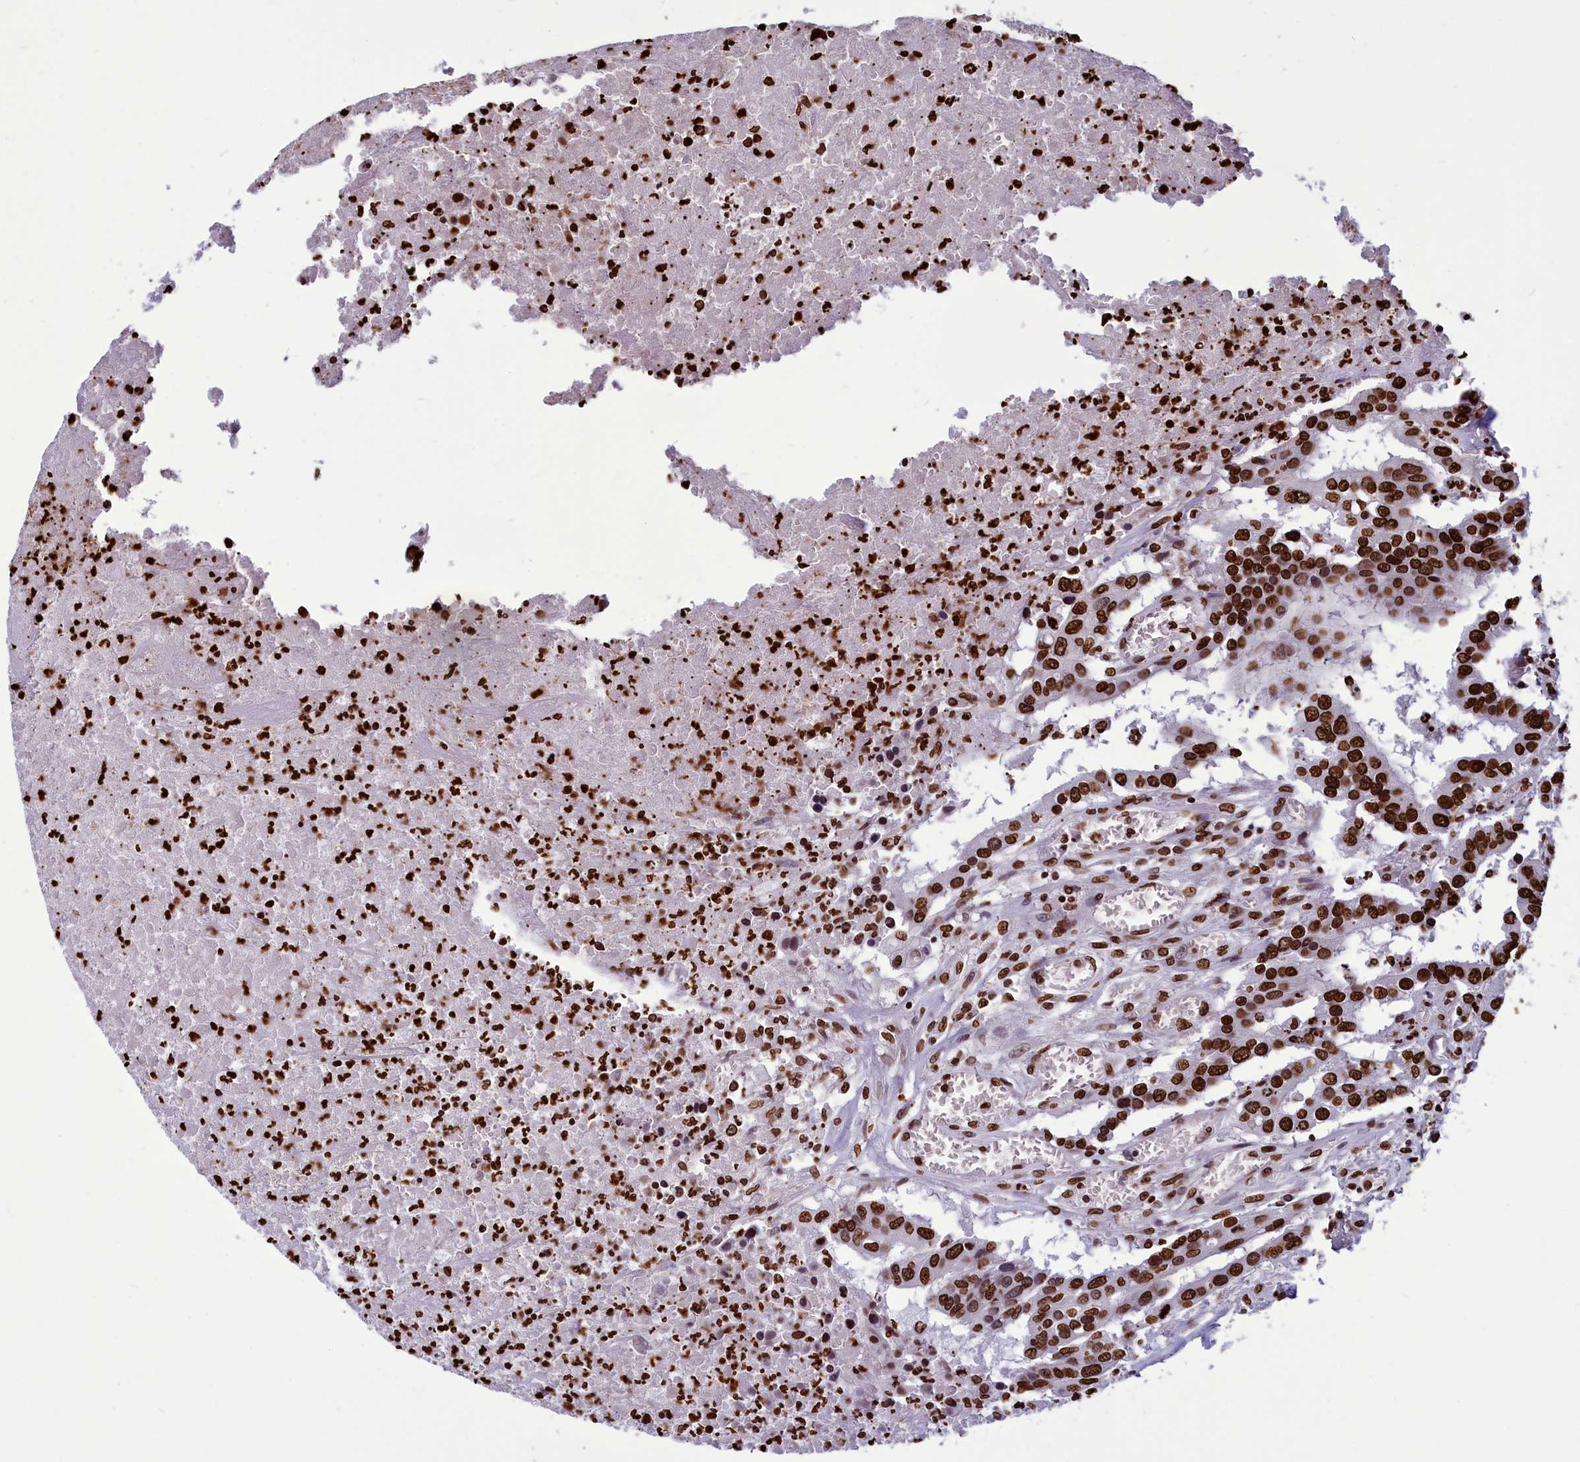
{"staining": {"intensity": "strong", "quantity": ">75%", "location": "nuclear"}, "tissue": "colorectal cancer", "cell_type": "Tumor cells", "image_type": "cancer", "snomed": [{"axis": "morphology", "description": "Adenocarcinoma, NOS"}, {"axis": "topography", "description": "Colon"}], "caption": "Brown immunohistochemical staining in human colorectal cancer demonstrates strong nuclear expression in about >75% of tumor cells.", "gene": "AKAP17A", "patient": {"sex": "male", "age": 77}}